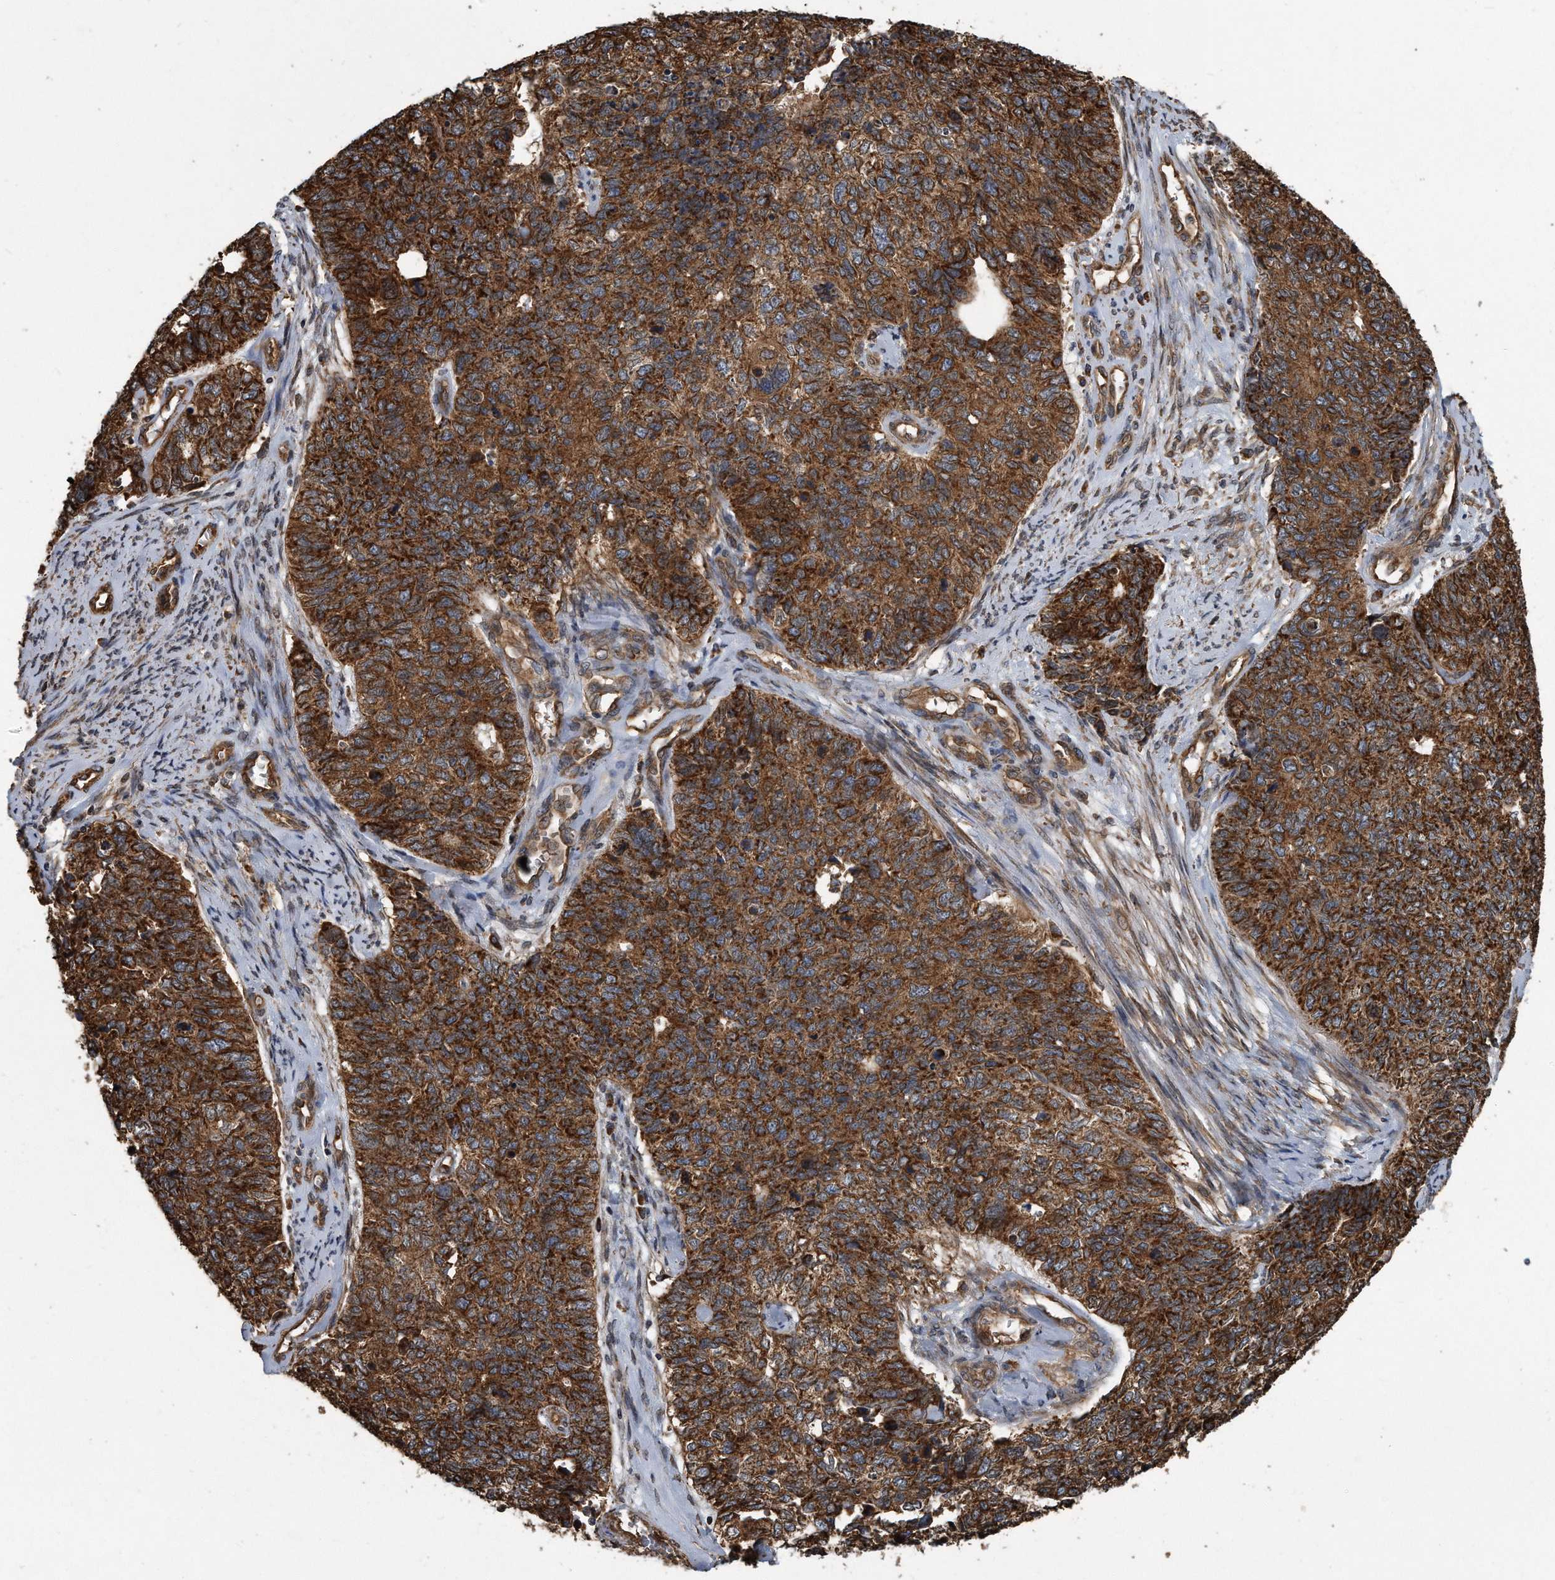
{"staining": {"intensity": "strong", "quantity": ">75%", "location": "cytoplasmic/membranous"}, "tissue": "cervical cancer", "cell_type": "Tumor cells", "image_type": "cancer", "snomed": [{"axis": "morphology", "description": "Squamous cell carcinoma, NOS"}, {"axis": "topography", "description": "Cervix"}], "caption": "Cervical squamous cell carcinoma stained with a protein marker reveals strong staining in tumor cells.", "gene": "FAM136A", "patient": {"sex": "female", "age": 63}}